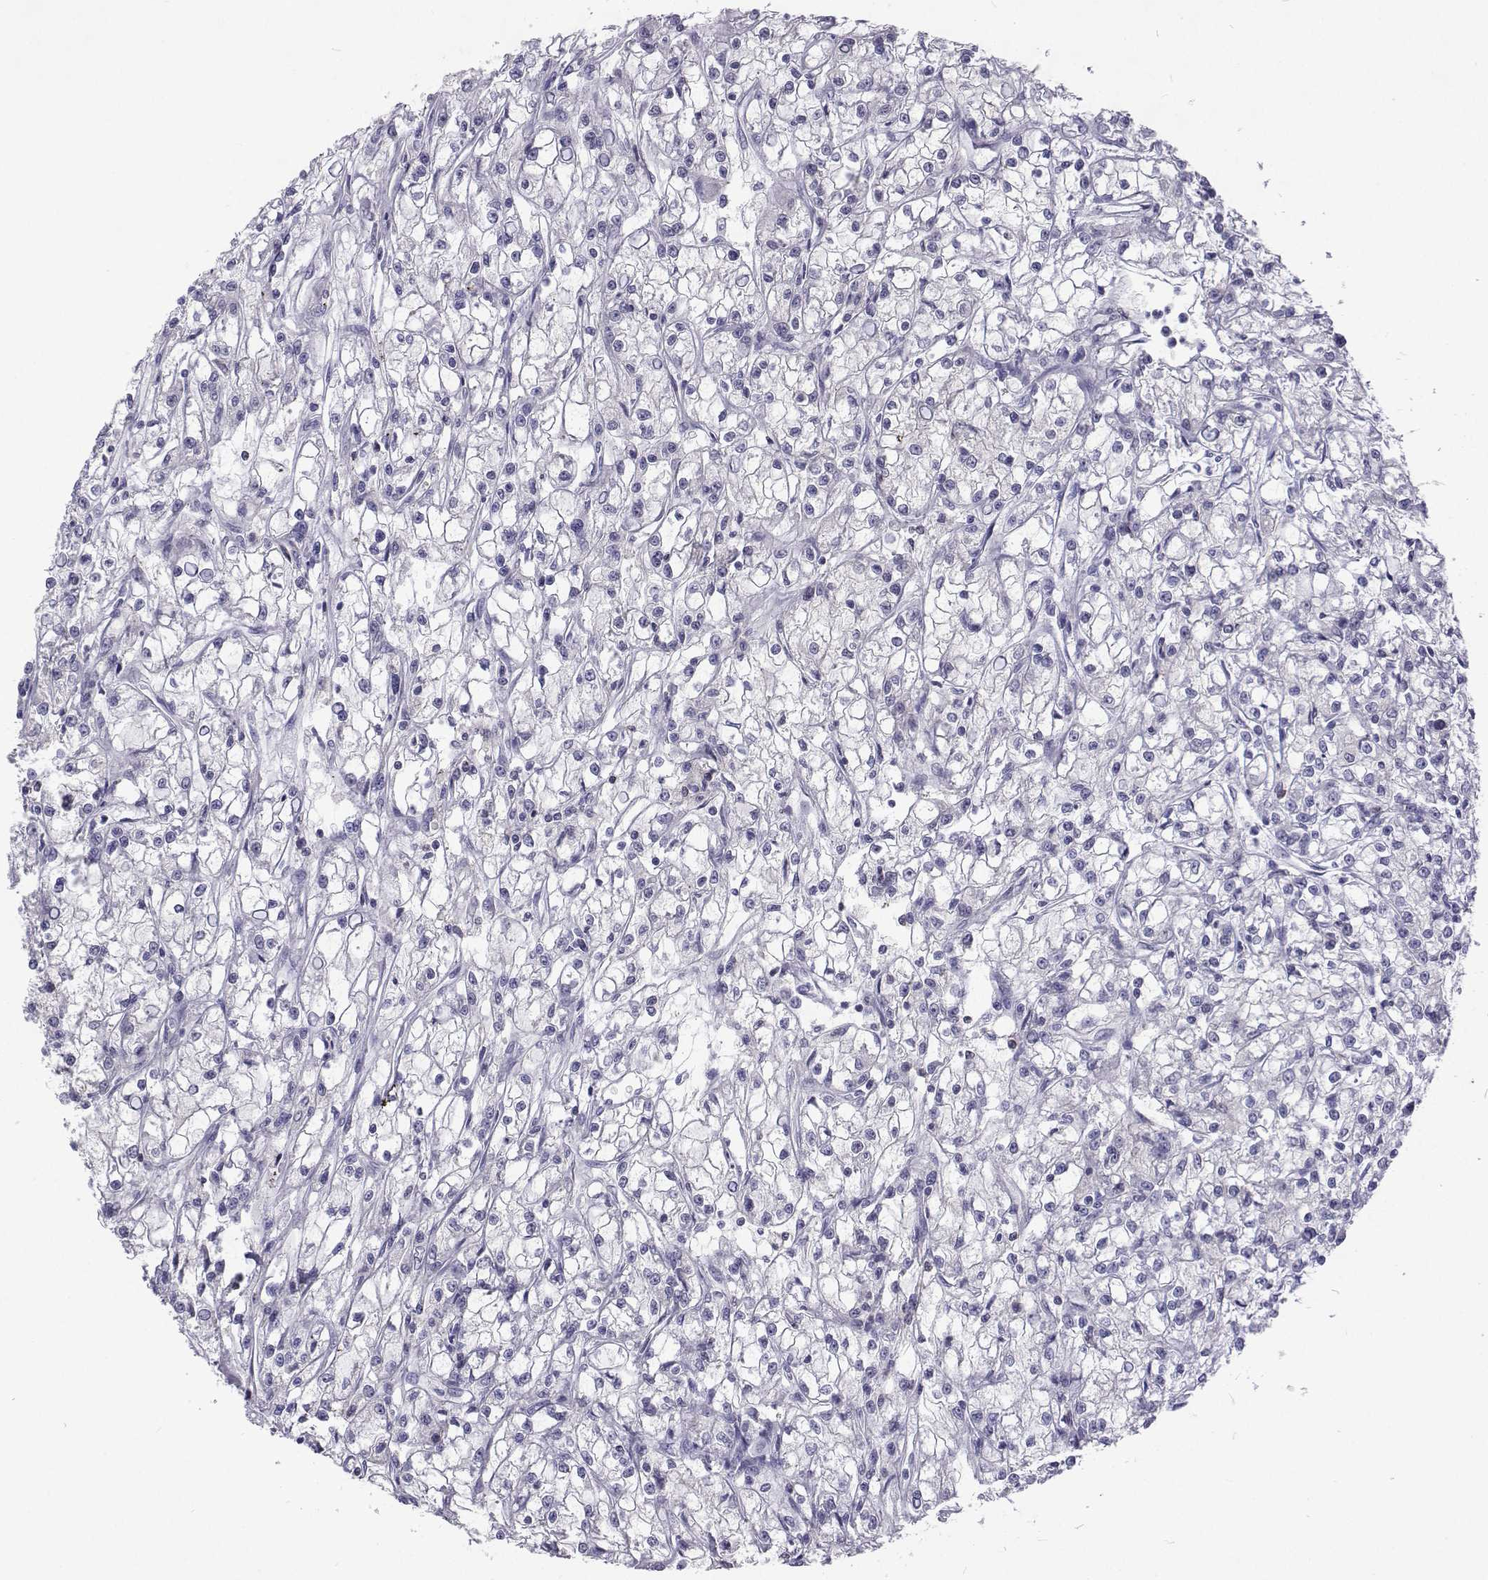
{"staining": {"intensity": "negative", "quantity": "none", "location": "none"}, "tissue": "renal cancer", "cell_type": "Tumor cells", "image_type": "cancer", "snomed": [{"axis": "morphology", "description": "Adenocarcinoma, NOS"}, {"axis": "topography", "description": "Kidney"}], "caption": "A photomicrograph of renal cancer stained for a protein exhibits no brown staining in tumor cells.", "gene": "GALM", "patient": {"sex": "female", "age": 59}}